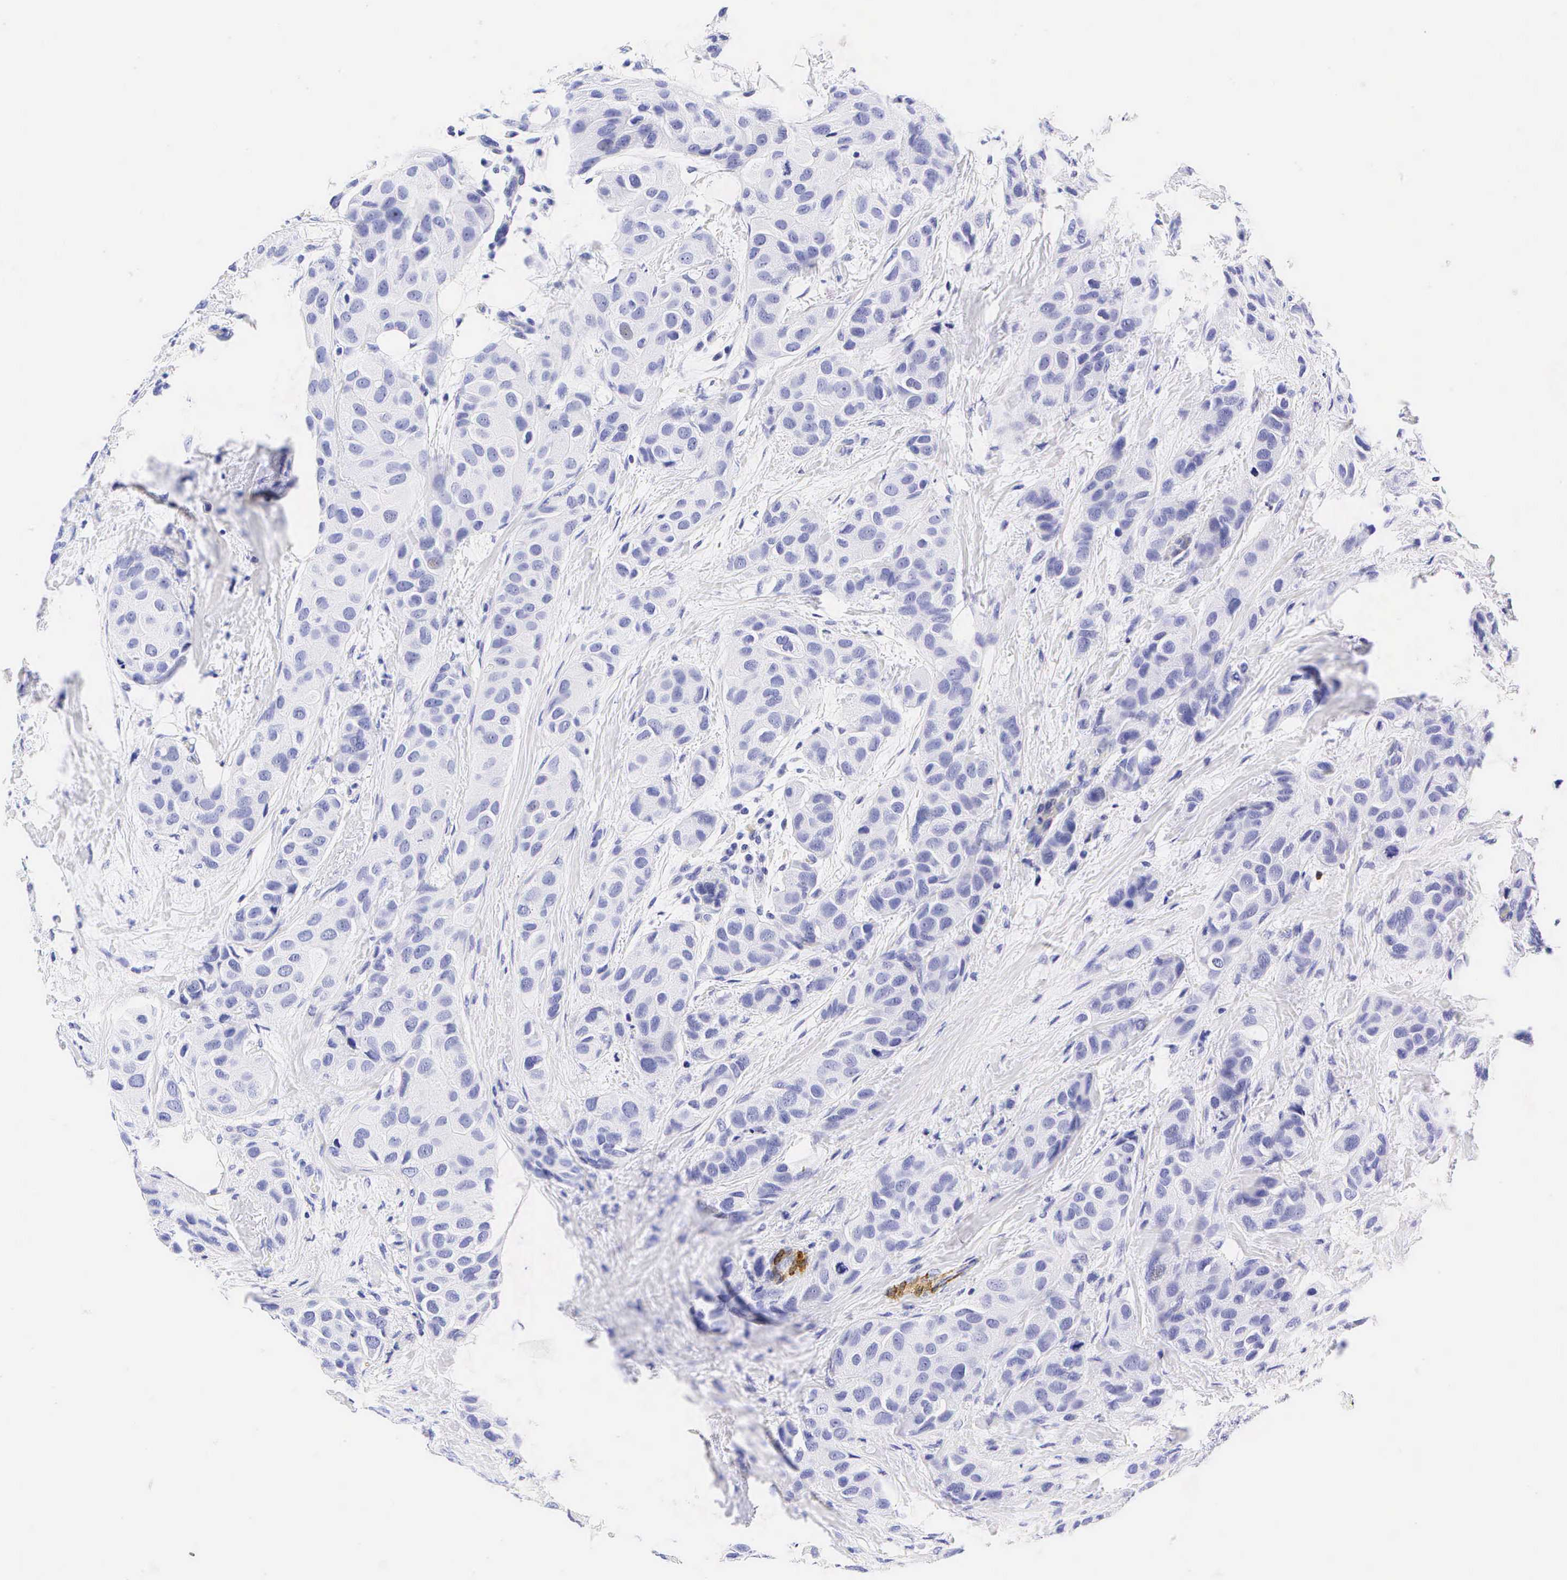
{"staining": {"intensity": "negative", "quantity": "none", "location": "none"}, "tissue": "breast cancer", "cell_type": "Tumor cells", "image_type": "cancer", "snomed": [{"axis": "morphology", "description": "Duct carcinoma"}, {"axis": "topography", "description": "Breast"}], "caption": "Breast cancer stained for a protein using immunohistochemistry (IHC) shows no positivity tumor cells.", "gene": "CALD1", "patient": {"sex": "female", "age": 68}}